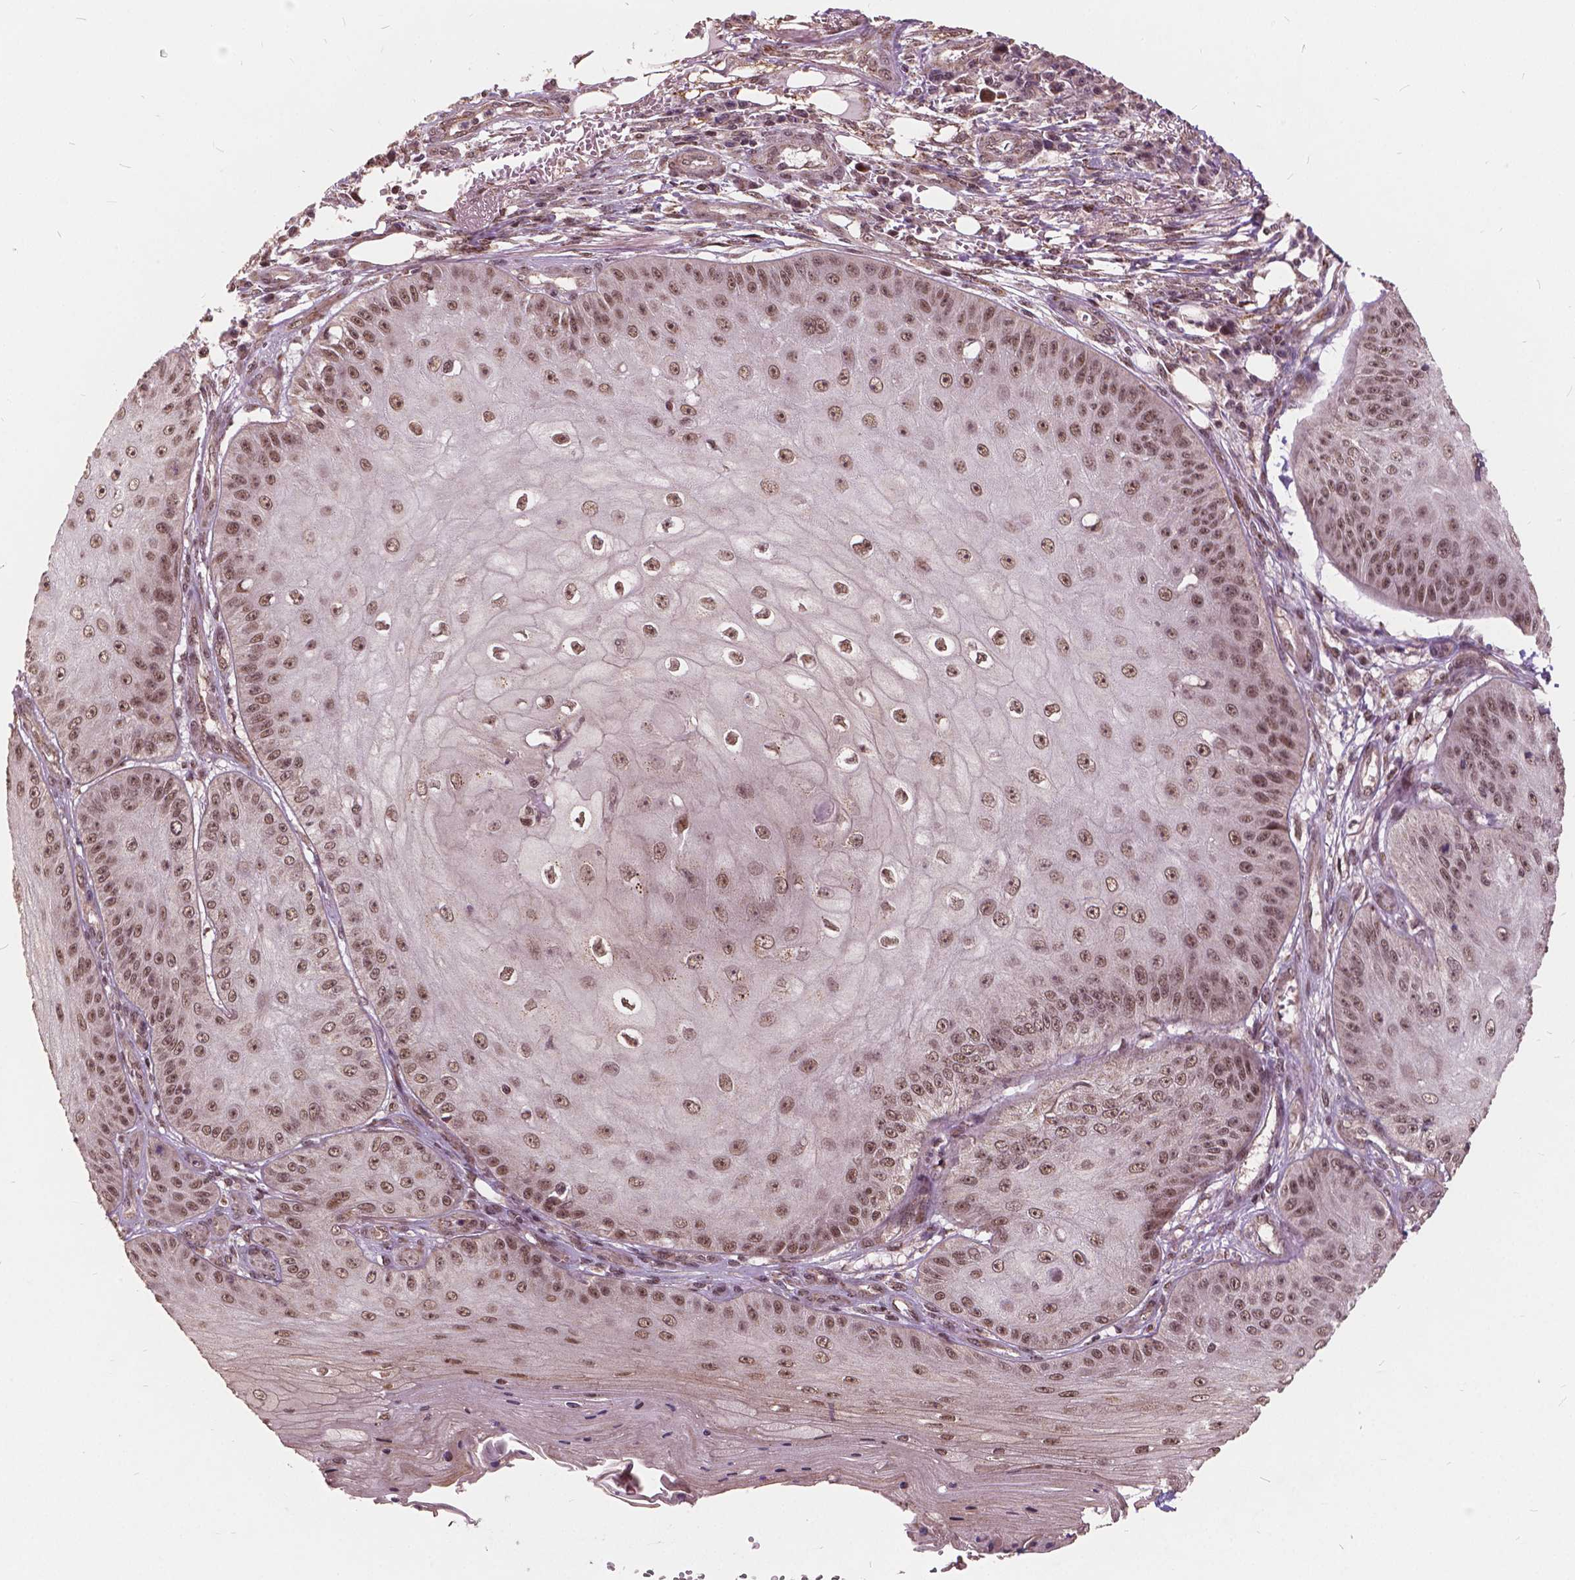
{"staining": {"intensity": "moderate", "quantity": ">75%", "location": "nuclear"}, "tissue": "skin cancer", "cell_type": "Tumor cells", "image_type": "cancer", "snomed": [{"axis": "morphology", "description": "Squamous cell carcinoma, NOS"}, {"axis": "topography", "description": "Skin"}], "caption": "Moderate nuclear positivity is seen in approximately >75% of tumor cells in squamous cell carcinoma (skin).", "gene": "GPS2", "patient": {"sex": "male", "age": 70}}